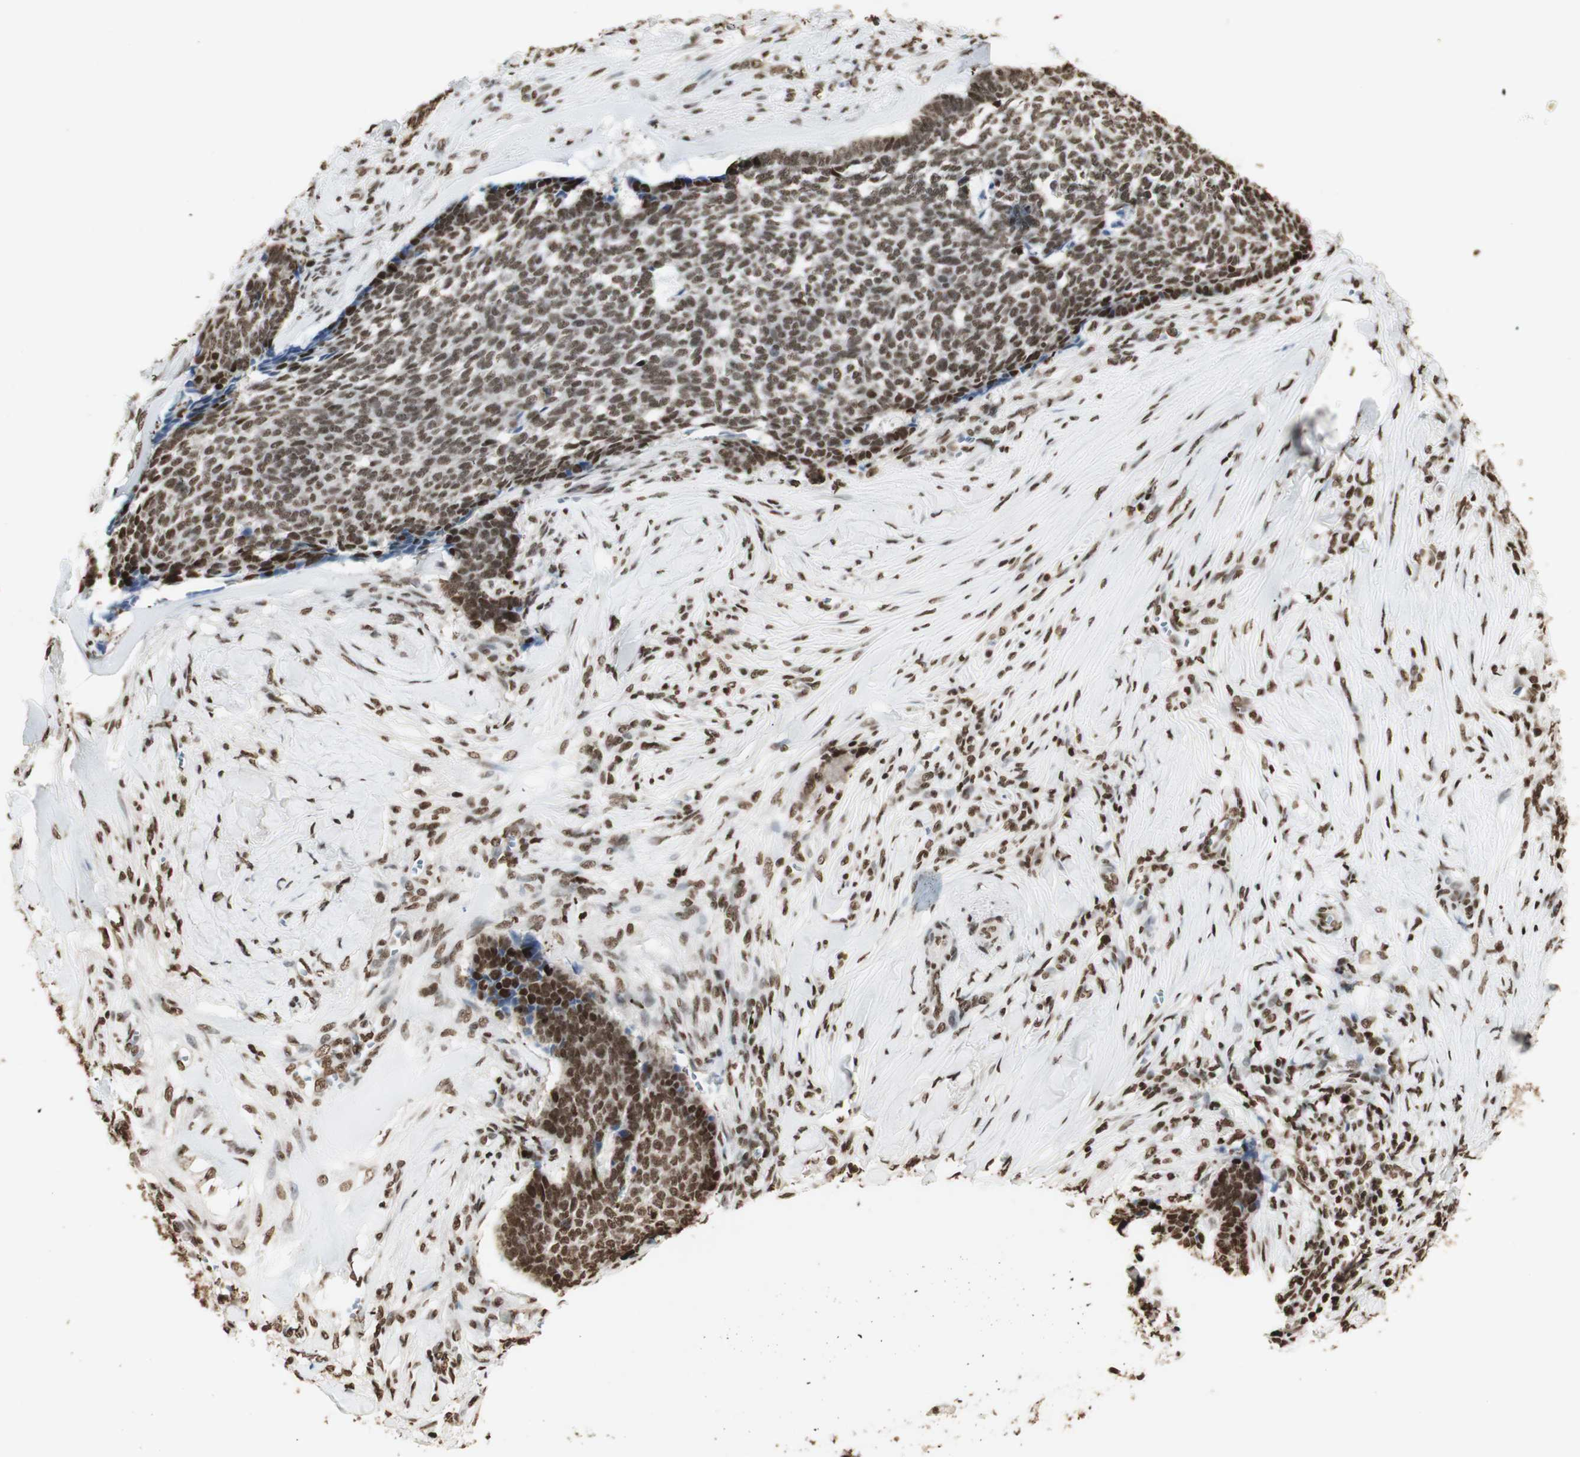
{"staining": {"intensity": "moderate", "quantity": ">75%", "location": "nuclear"}, "tissue": "skin cancer", "cell_type": "Tumor cells", "image_type": "cancer", "snomed": [{"axis": "morphology", "description": "Basal cell carcinoma"}, {"axis": "topography", "description": "Skin"}], "caption": "Tumor cells display medium levels of moderate nuclear expression in about >75% of cells in human skin basal cell carcinoma.", "gene": "HNRNPA2B1", "patient": {"sex": "male", "age": 84}}